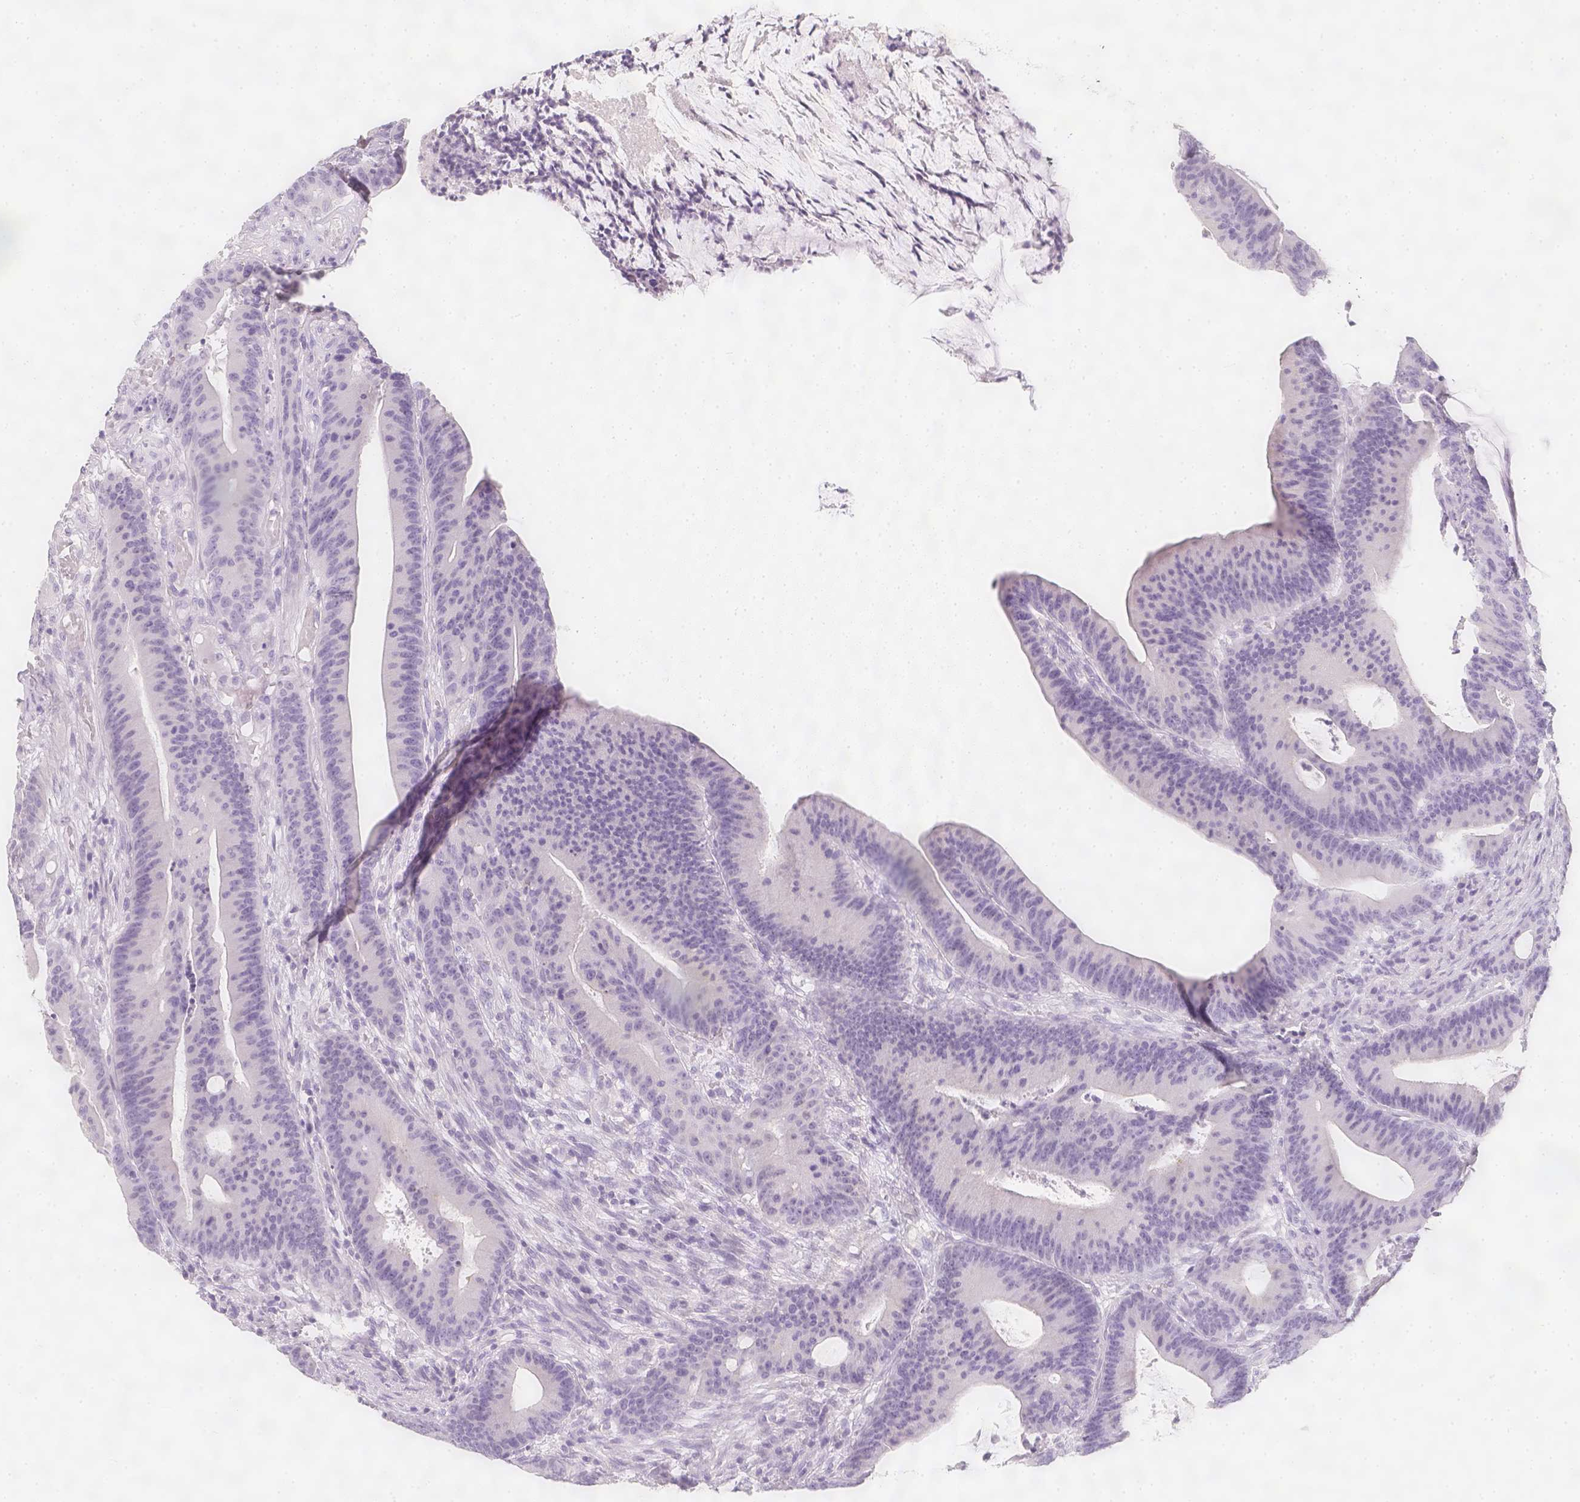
{"staining": {"intensity": "negative", "quantity": "none", "location": "none"}, "tissue": "colorectal cancer", "cell_type": "Tumor cells", "image_type": "cancer", "snomed": [{"axis": "morphology", "description": "Adenocarcinoma, NOS"}, {"axis": "topography", "description": "Colon"}], "caption": "IHC of human colorectal cancer (adenocarcinoma) exhibits no positivity in tumor cells.", "gene": "SLC18A1", "patient": {"sex": "female", "age": 78}}